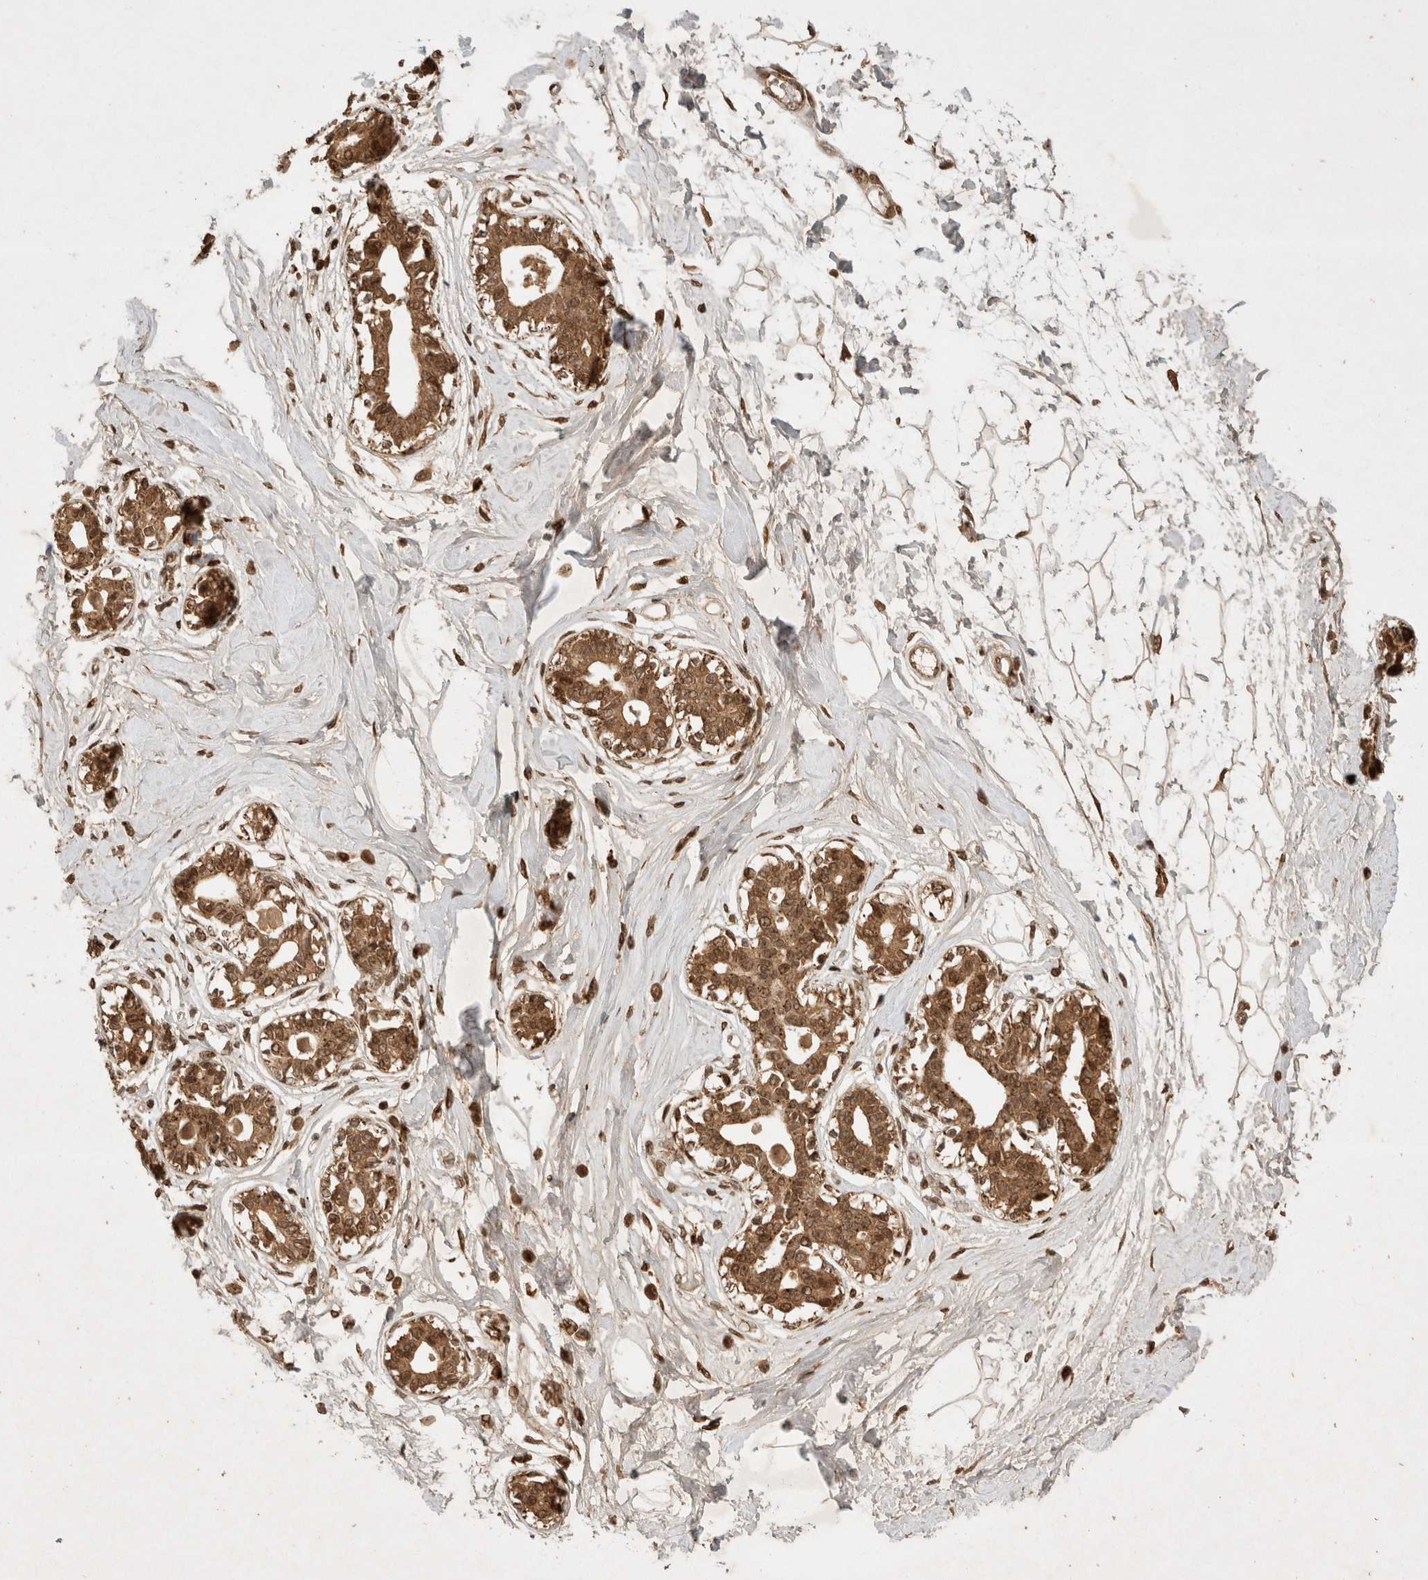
{"staining": {"intensity": "moderate", "quantity": ">75%", "location": "cytoplasmic/membranous,nuclear"}, "tissue": "breast", "cell_type": "Adipocytes", "image_type": "normal", "snomed": [{"axis": "morphology", "description": "Normal tissue, NOS"}, {"axis": "topography", "description": "Breast"}], "caption": "Immunohistochemistry micrograph of normal breast stained for a protein (brown), which demonstrates medium levels of moderate cytoplasmic/membranous,nuclear staining in about >75% of adipocytes.", "gene": "FAM221A", "patient": {"sex": "female", "age": 45}}